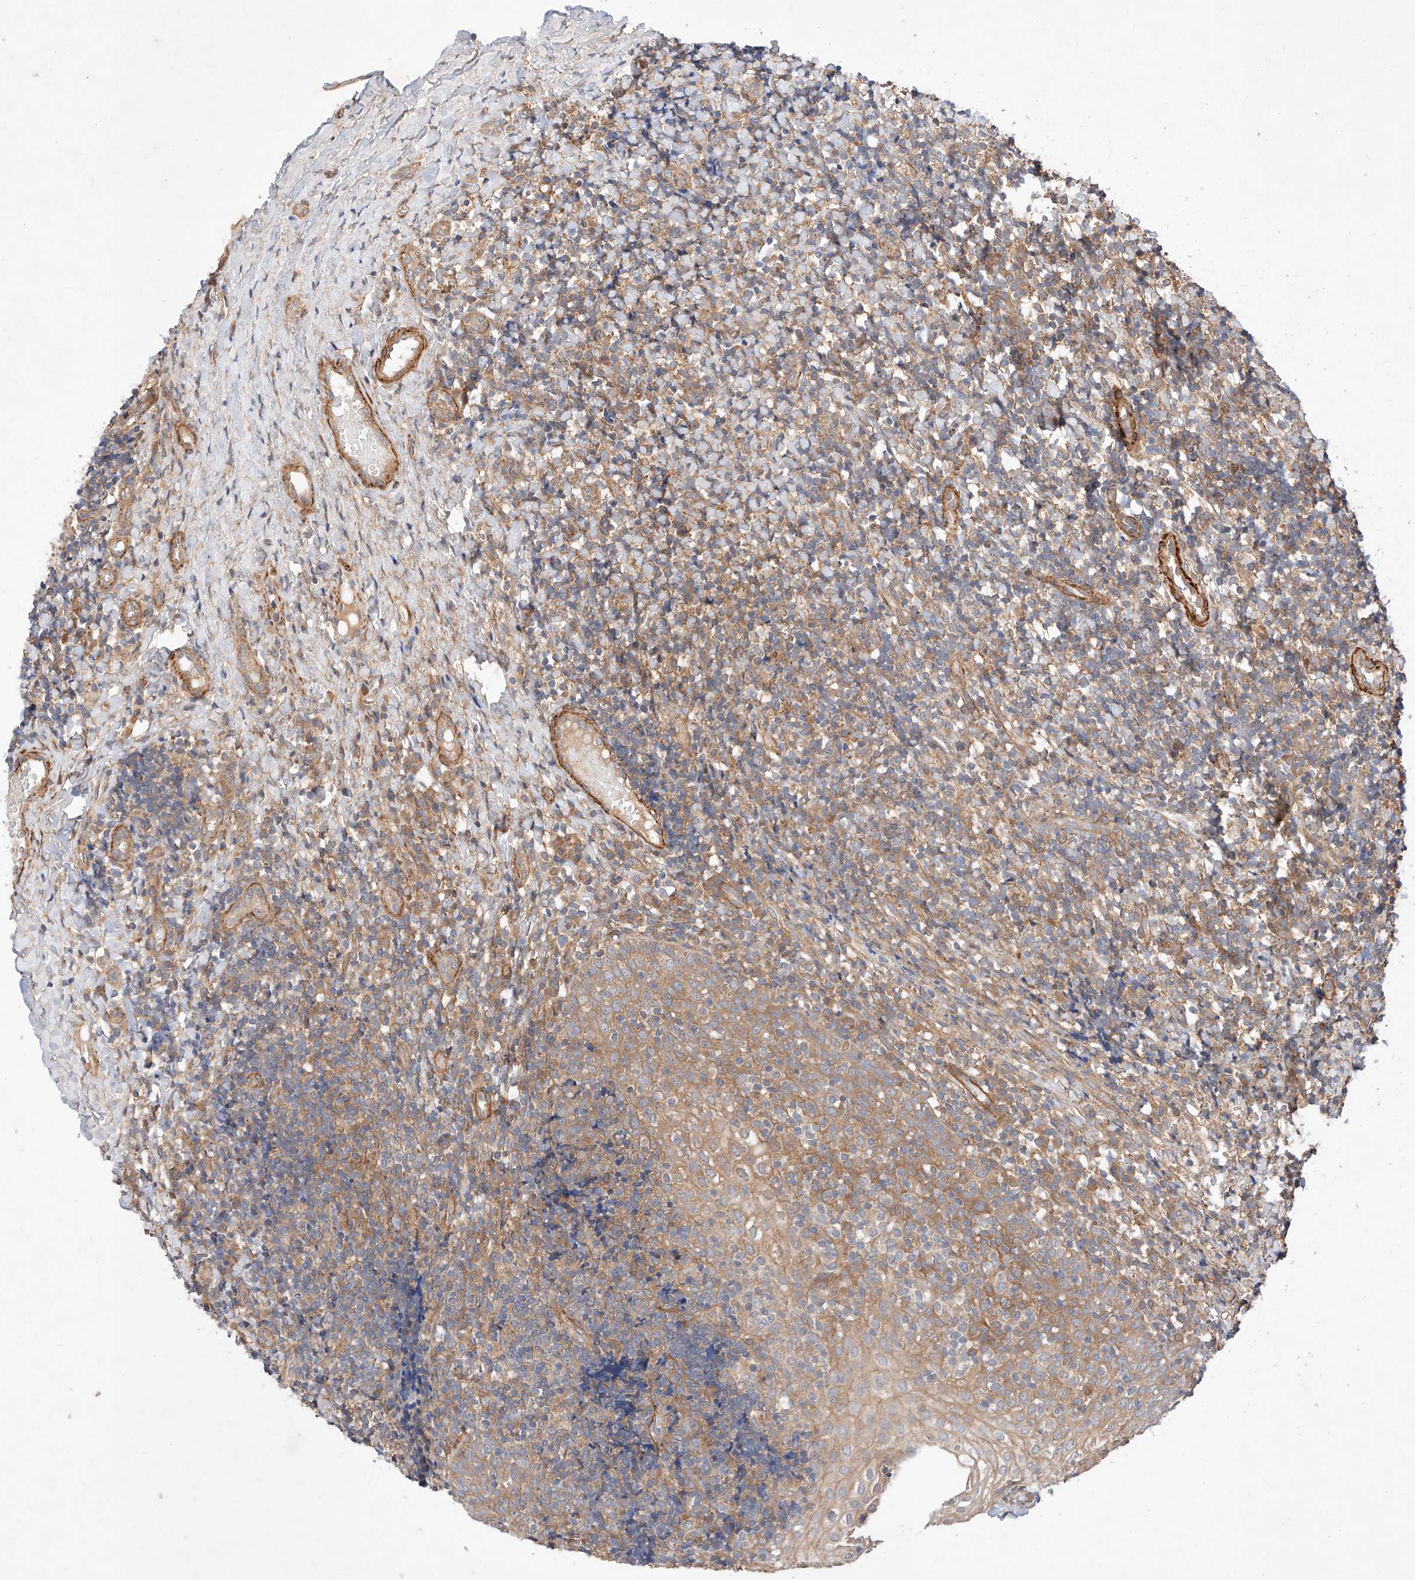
{"staining": {"intensity": "negative", "quantity": "none", "location": "none"}, "tissue": "tonsil", "cell_type": "Germinal center cells", "image_type": "normal", "snomed": [{"axis": "morphology", "description": "Normal tissue, NOS"}, {"axis": "topography", "description": "Tonsil"}], "caption": "Germinal center cells show no significant protein staining in benign tonsil. (DAB (3,3'-diaminobenzidine) immunohistochemistry (IHC), high magnification).", "gene": "RAB23", "patient": {"sex": "female", "age": 19}}